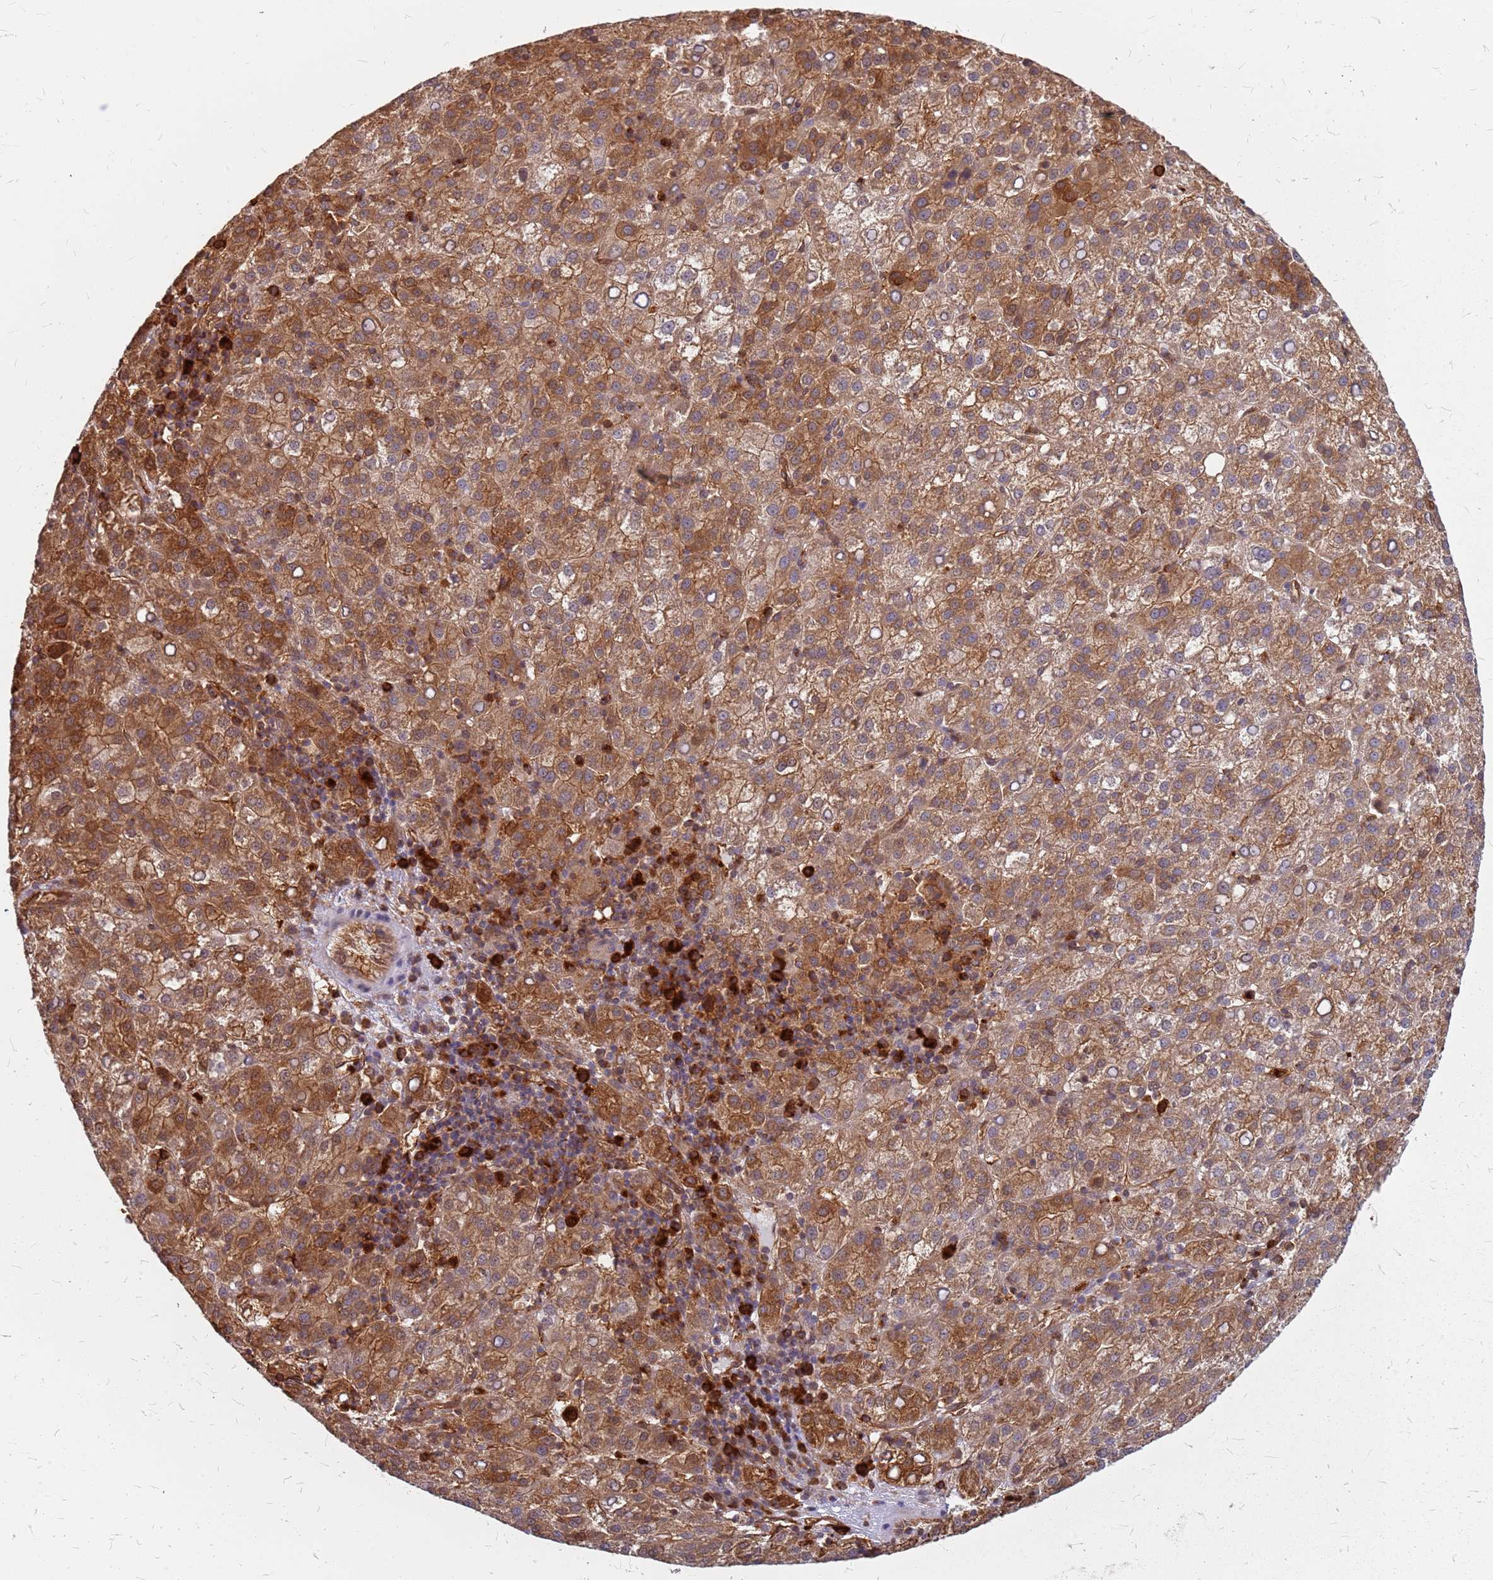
{"staining": {"intensity": "moderate", "quantity": ">75%", "location": "cytoplasmic/membranous"}, "tissue": "liver cancer", "cell_type": "Tumor cells", "image_type": "cancer", "snomed": [{"axis": "morphology", "description": "Carcinoma, Hepatocellular, NOS"}, {"axis": "topography", "description": "Liver"}], "caption": "IHC histopathology image of human hepatocellular carcinoma (liver) stained for a protein (brown), which shows medium levels of moderate cytoplasmic/membranous positivity in about >75% of tumor cells.", "gene": "HDX", "patient": {"sex": "female", "age": 58}}